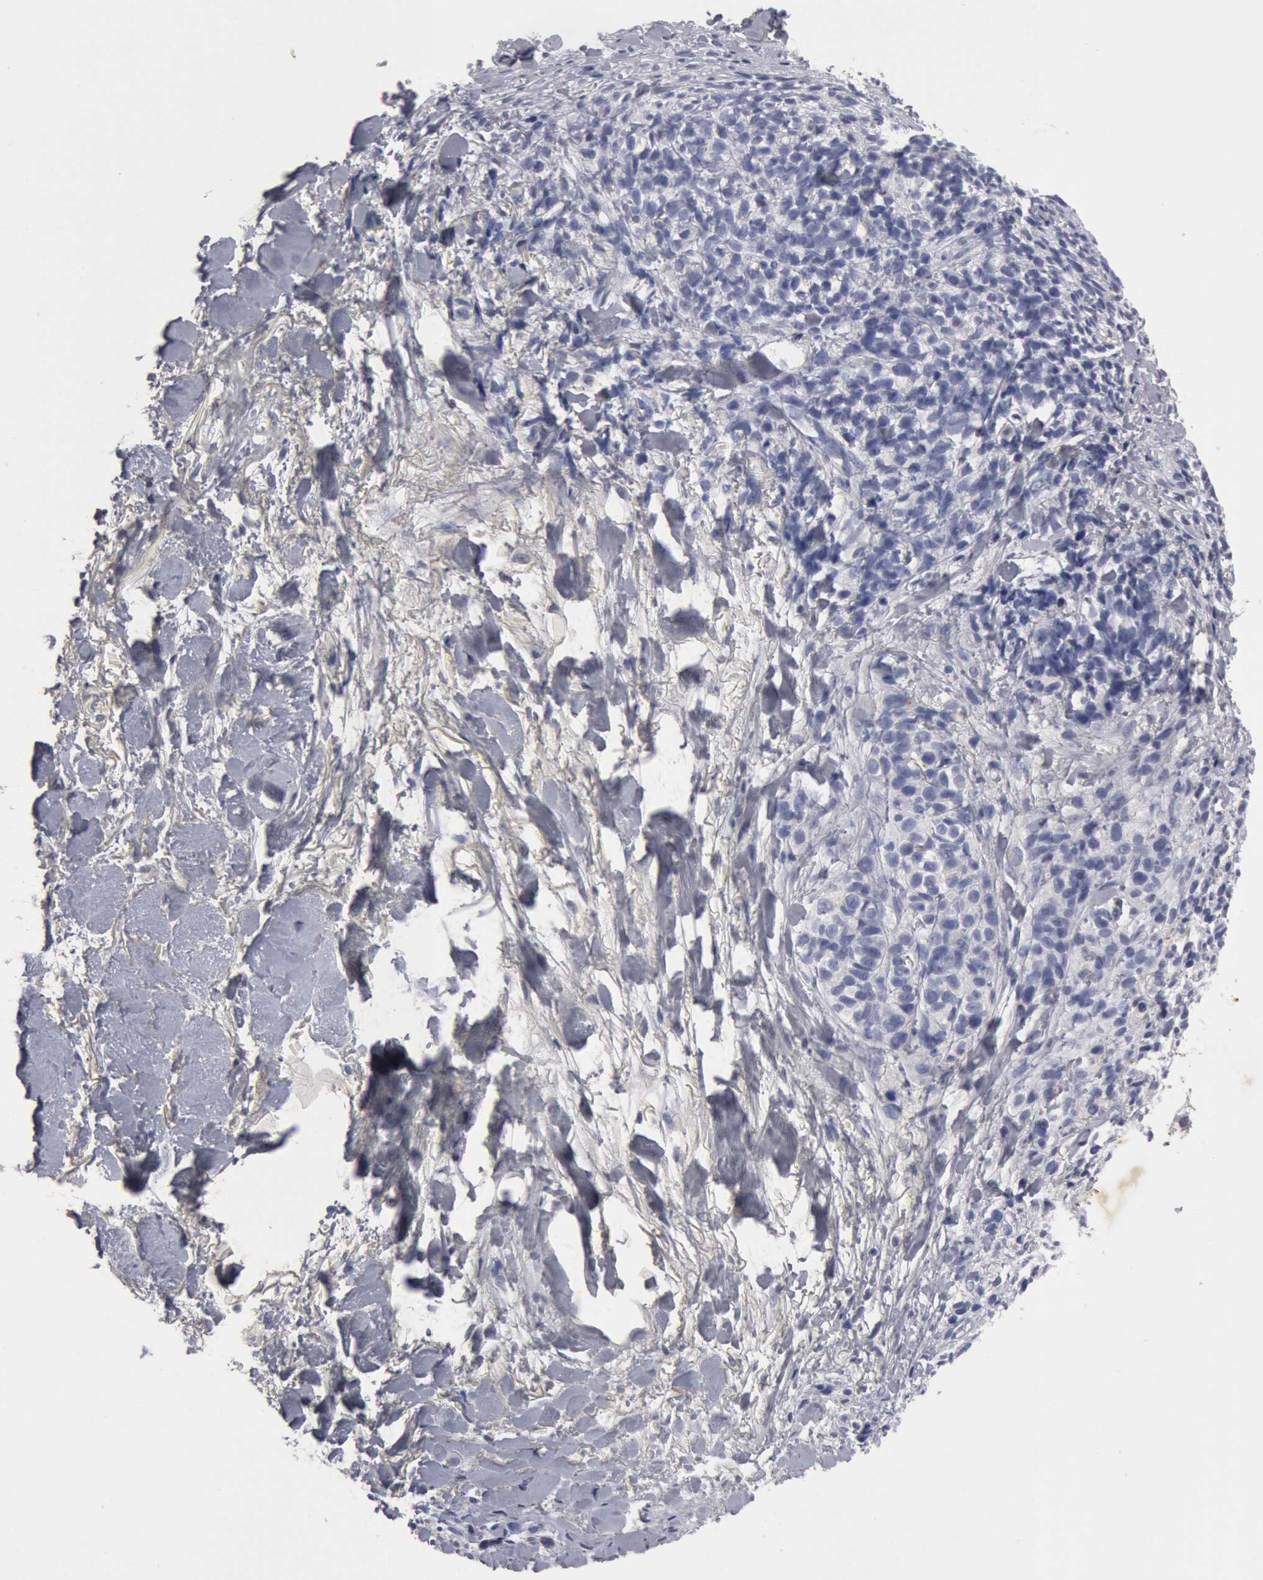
{"staining": {"intensity": "negative", "quantity": "none", "location": "none"}, "tissue": "melanoma", "cell_type": "Tumor cells", "image_type": "cancer", "snomed": [{"axis": "morphology", "description": "Malignant melanoma, NOS"}, {"axis": "topography", "description": "Skin"}], "caption": "A histopathology image of human melanoma is negative for staining in tumor cells.", "gene": "FOXA2", "patient": {"sex": "female", "age": 85}}